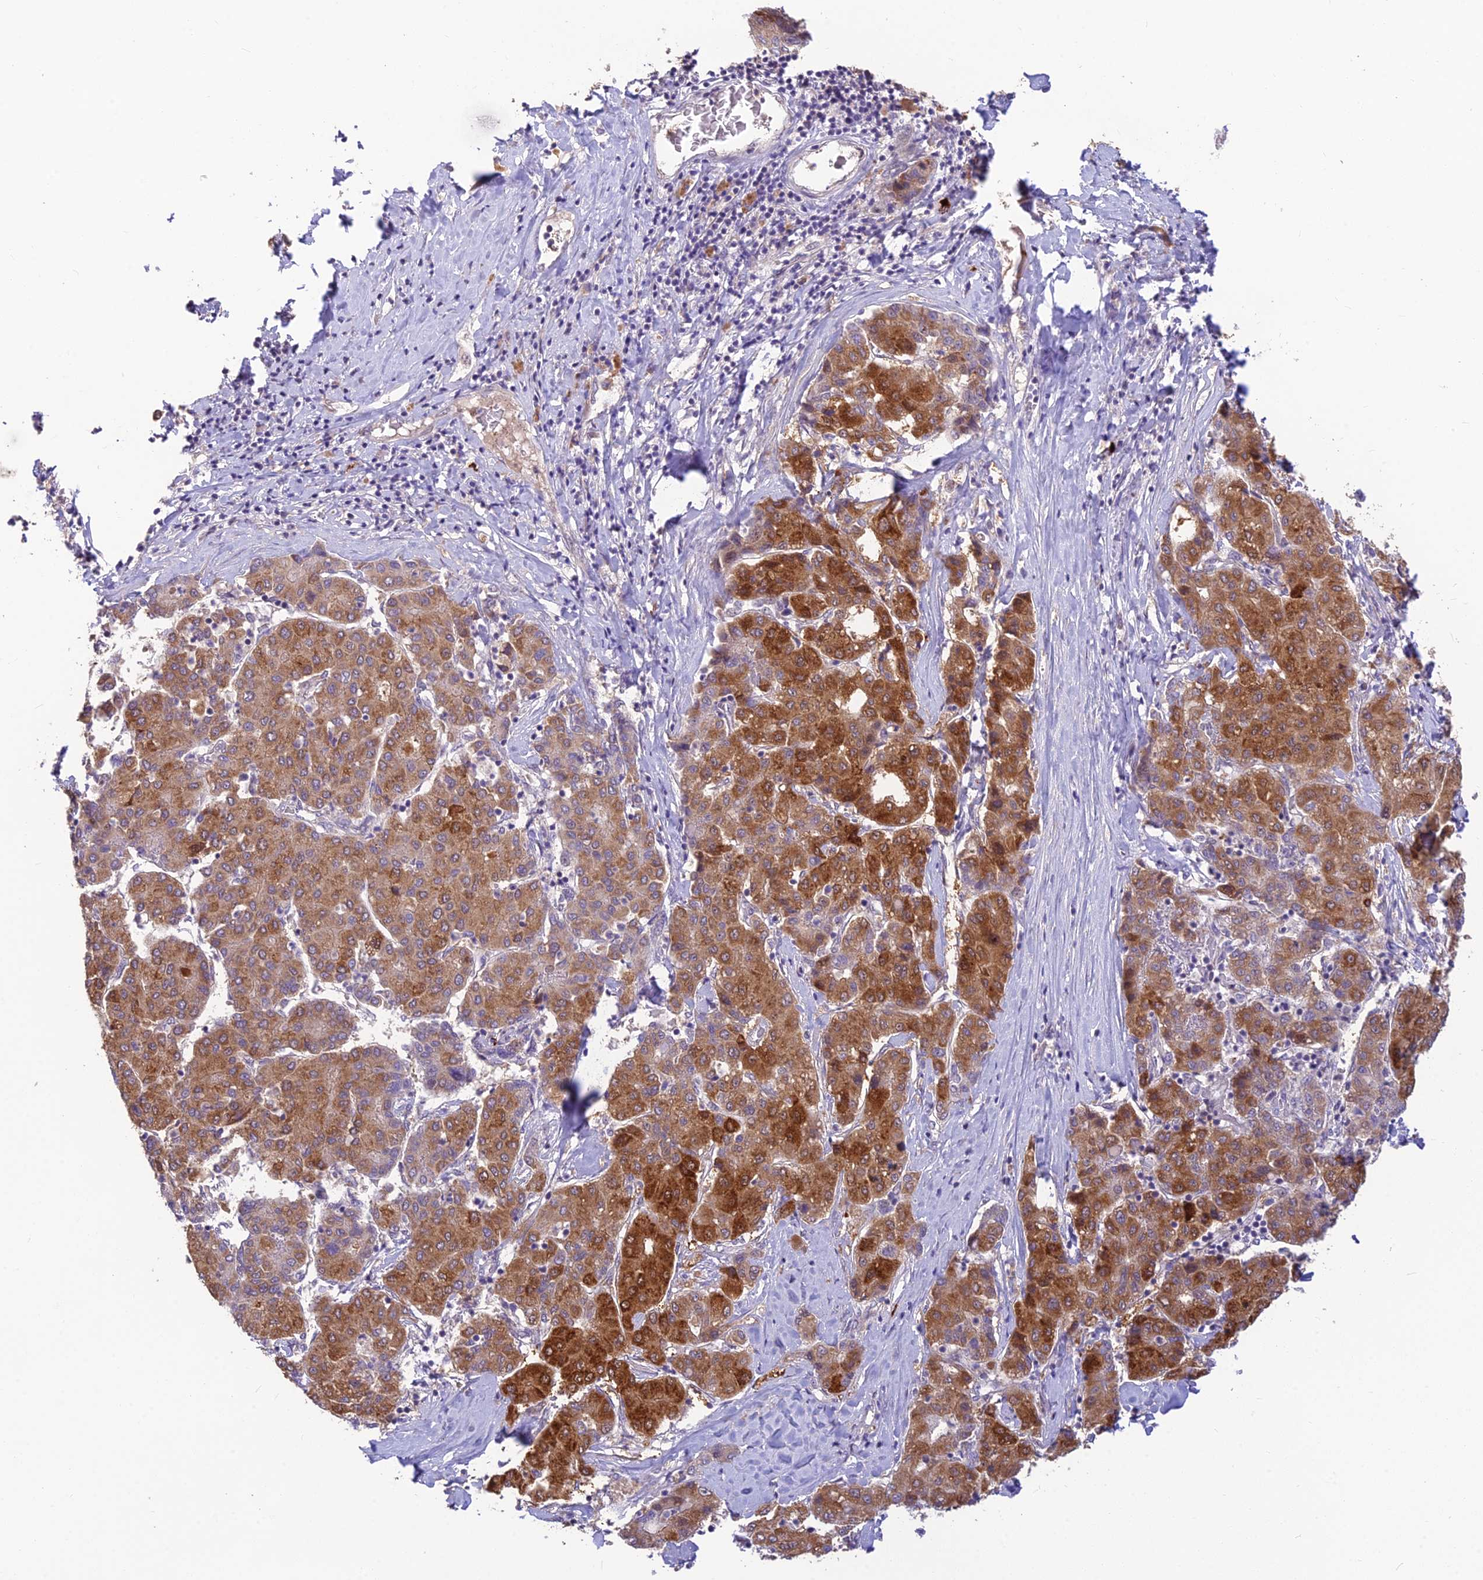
{"staining": {"intensity": "strong", "quantity": "25%-75%", "location": "cytoplasmic/membranous"}, "tissue": "liver cancer", "cell_type": "Tumor cells", "image_type": "cancer", "snomed": [{"axis": "morphology", "description": "Carcinoma, Hepatocellular, NOS"}, {"axis": "topography", "description": "Liver"}], "caption": "Immunohistochemical staining of liver cancer (hepatocellular carcinoma) displays strong cytoplasmic/membranous protein staining in about 25%-75% of tumor cells.", "gene": "ASPDH", "patient": {"sex": "male", "age": 65}}